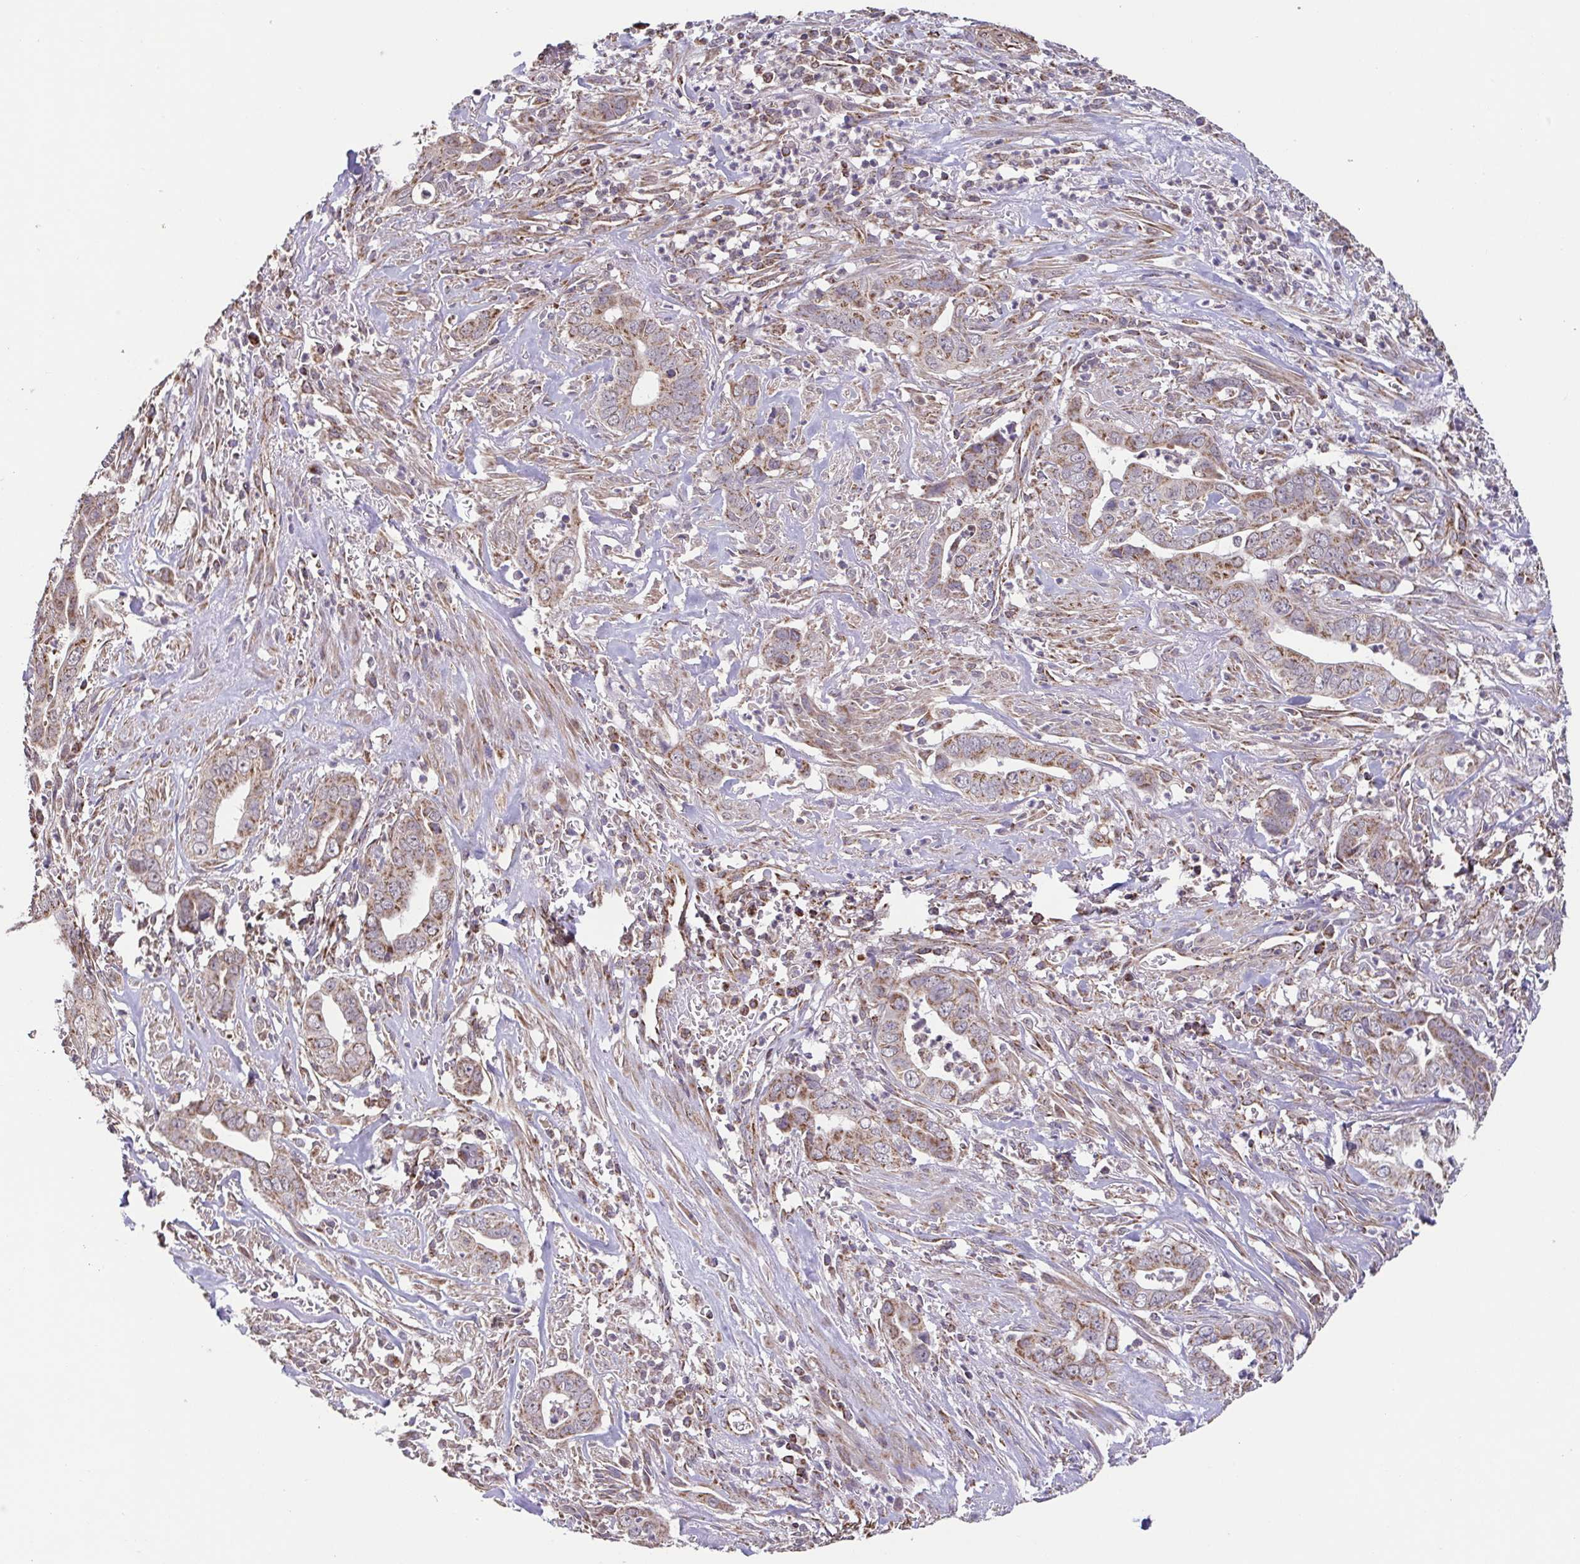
{"staining": {"intensity": "weak", "quantity": ">75%", "location": "cytoplasmic/membranous"}, "tissue": "liver cancer", "cell_type": "Tumor cells", "image_type": "cancer", "snomed": [{"axis": "morphology", "description": "Cholangiocarcinoma"}, {"axis": "topography", "description": "Liver"}], "caption": "Human liver cancer (cholangiocarcinoma) stained for a protein (brown) demonstrates weak cytoplasmic/membranous positive expression in approximately >75% of tumor cells.", "gene": "DIP2B", "patient": {"sex": "female", "age": 79}}